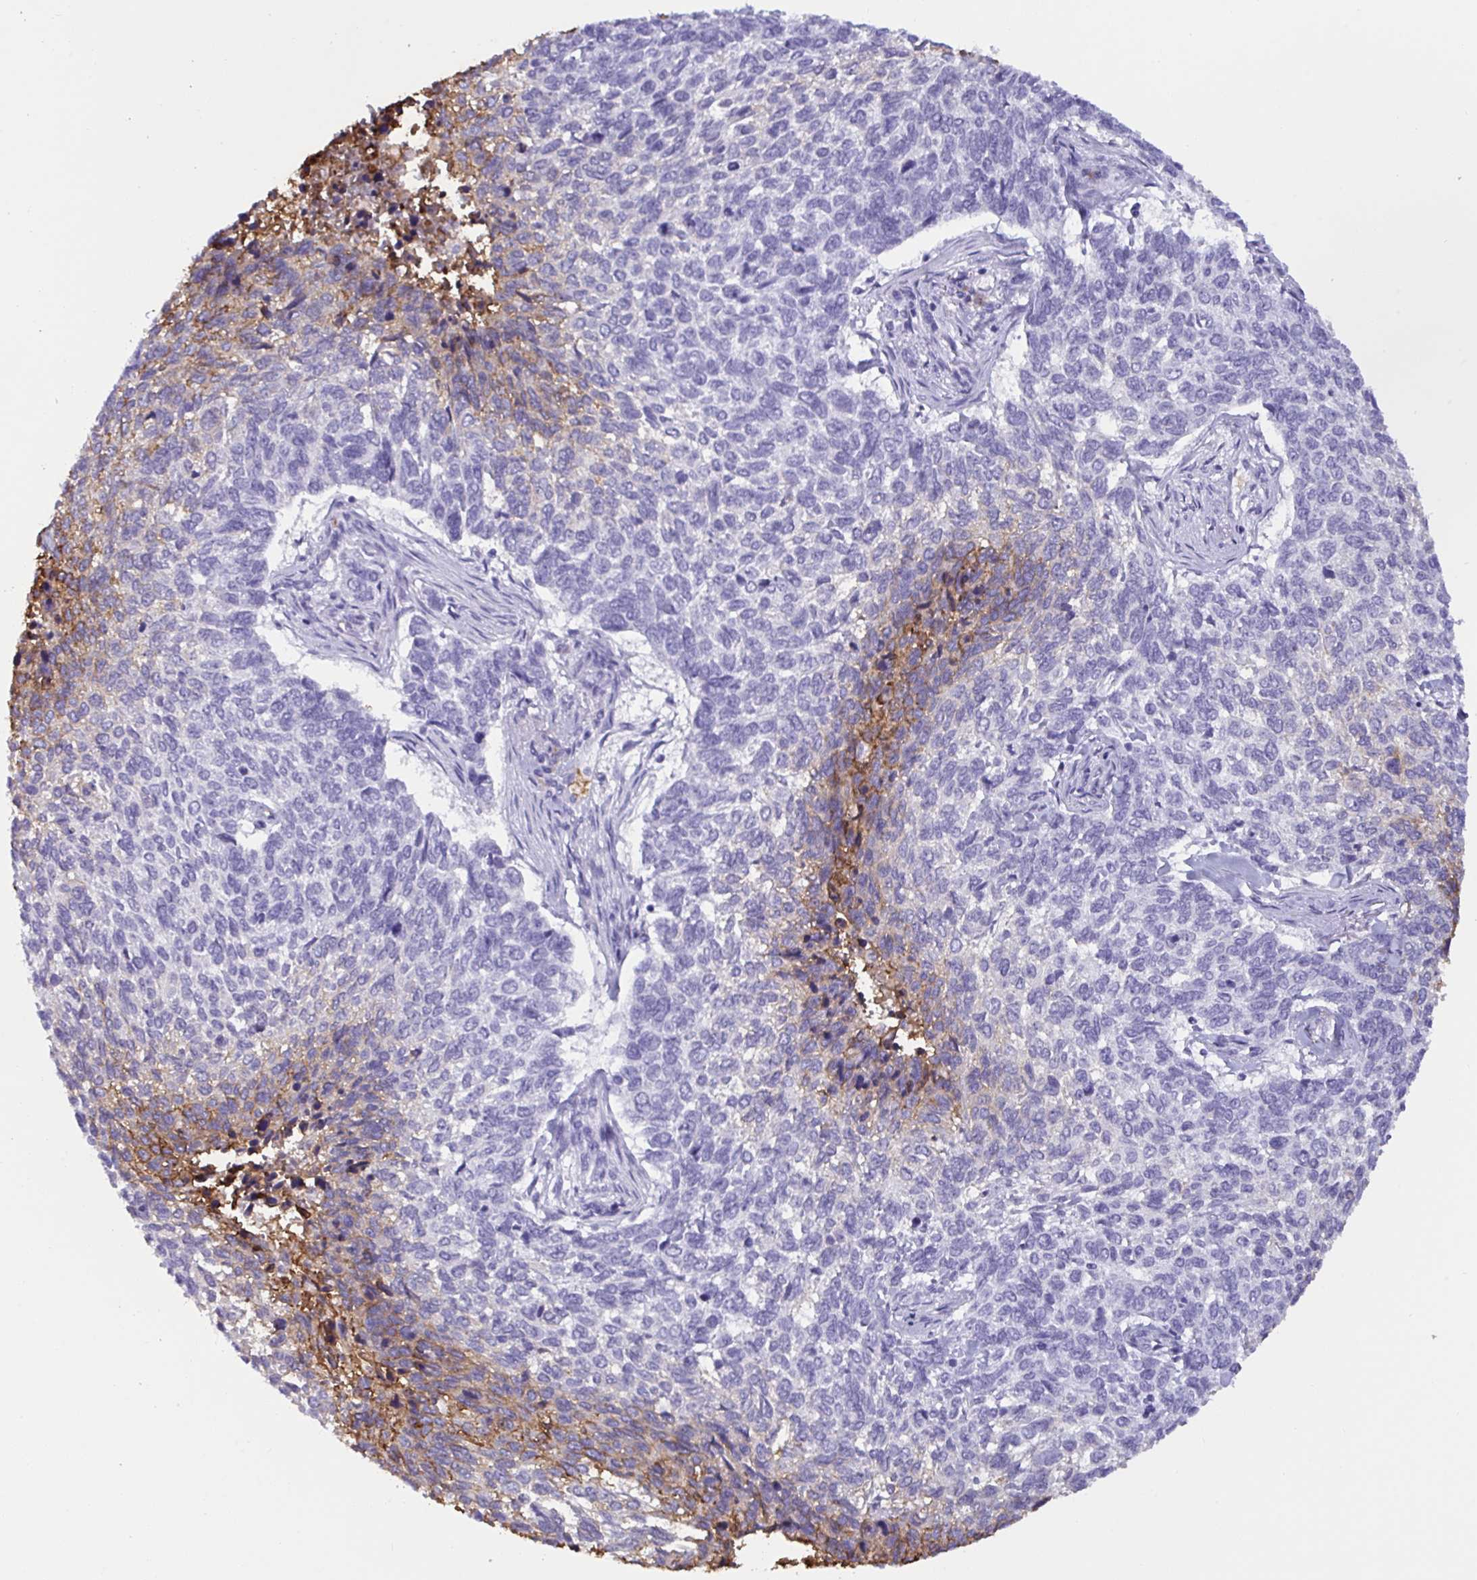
{"staining": {"intensity": "moderate", "quantity": "<25%", "location": "cytoplasmic/membranous"}, "tissue": "skin cancer", "cell_type": "Tumor cells", "image_type": "cancer", "snomed": [{"axis": "morphology", "description": "Basal cell carcinoma"}, {"axis": "topography", "description": "Skin"}], "caption": "Skin basal cell carcinoma tissue shows moderate cytoplasmic/membranous positivity in about <25% of tumor cells", "gene": "SLC2A1", "patient": {"sex": "female", "age": 65}}